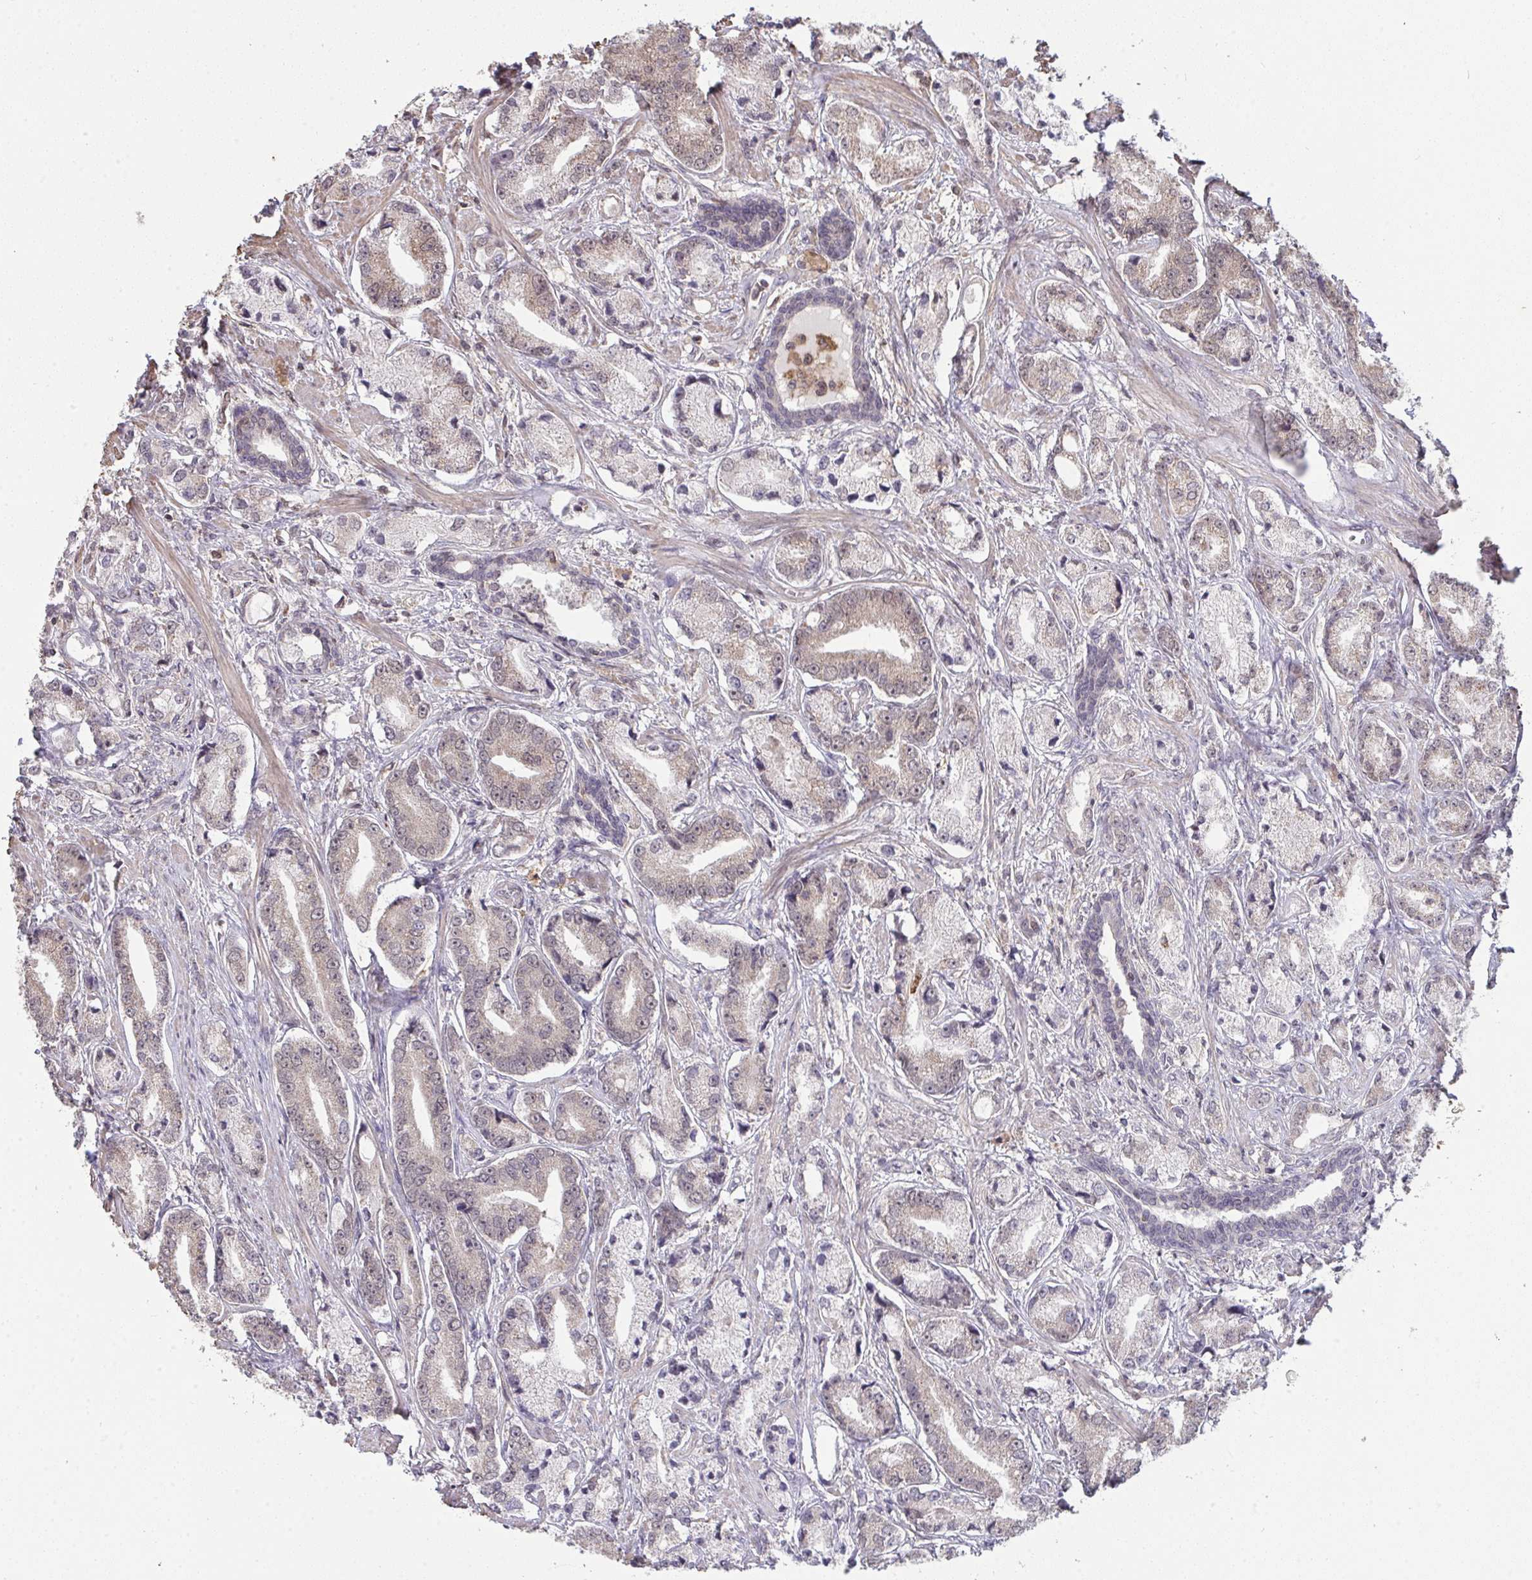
{"staining": {"intensity": "weak", "quantity": "25%-75%", "location": "cytoplasmic/membranous"}, "tissue": "prostate cancer", "cell_type": "Tumor cells", "image_type": "cancer", "snomed": [{"axis": "morphology", "description": "Adenocarcinoma, High grade"}, {"axis": "topography", "description": "Prostate and seminal vesicle, NOS"}], "caption": "The immunohistochemical stain highlights weak cytoplasmic/membranous positivity in tumor cells of high-grade adenocarcinoma (prostate) tissue. (DAB (3,3'-diaminobenzidine) IHC, brown staining for protein, blue staining for nuclei).", "gene": "SAP30", "patient": {"sex": "male", "age": 61}}